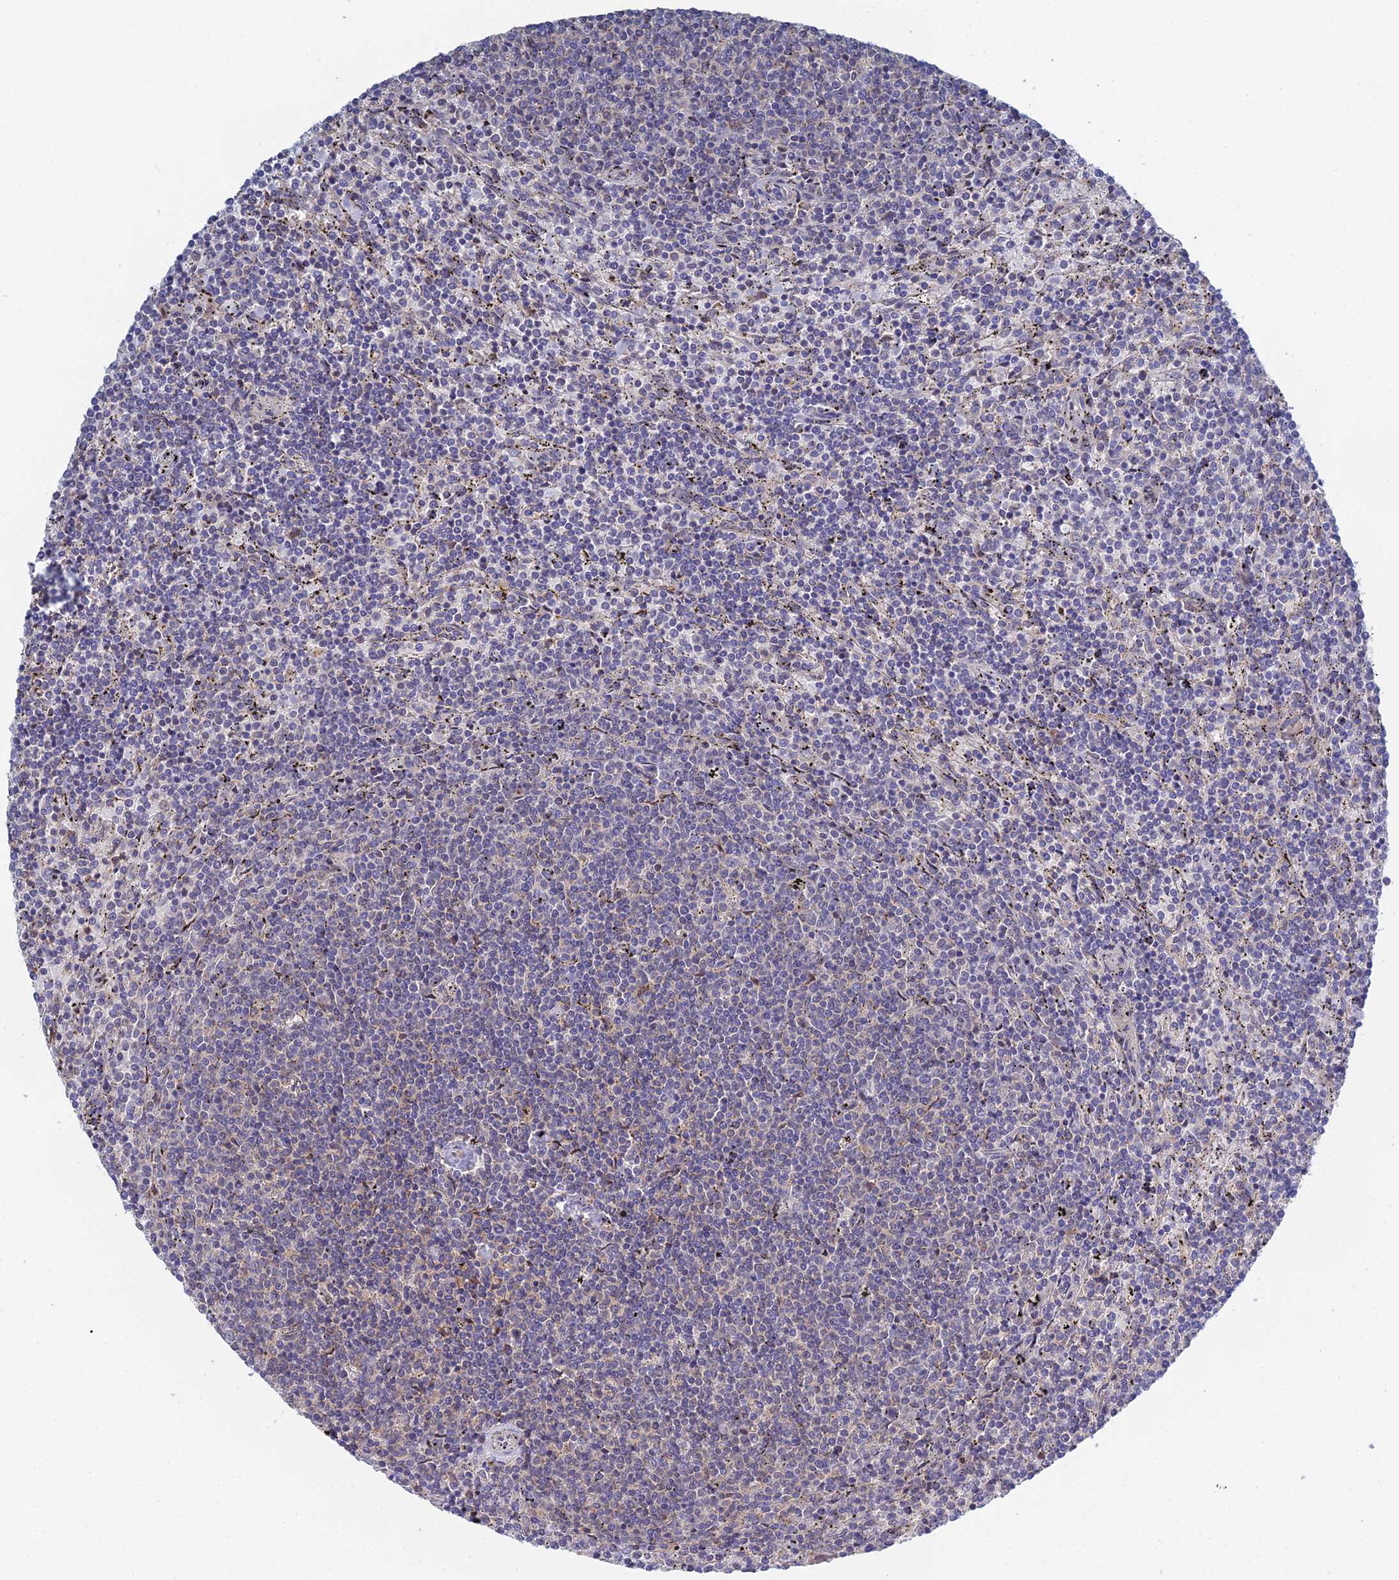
{"staining": {"intensity": "negative", "quantity": "none", "location": "none"}, "tissue": "lymphoma", "cell_type": "Tumor cells", "image_type": "cancer", "snomed": [{"axis": "morphology", "description": "Malignant lymphoma, non-Hodgkin's type, Low grade"}, {"axis": "topography", "description": "Spleen"}], "caption": "The photomicrograph reveals no significant expression in tumor cells of lymphoma.", "gene": "DNAH14", "patient": {"sex": "female", "age": 50}}